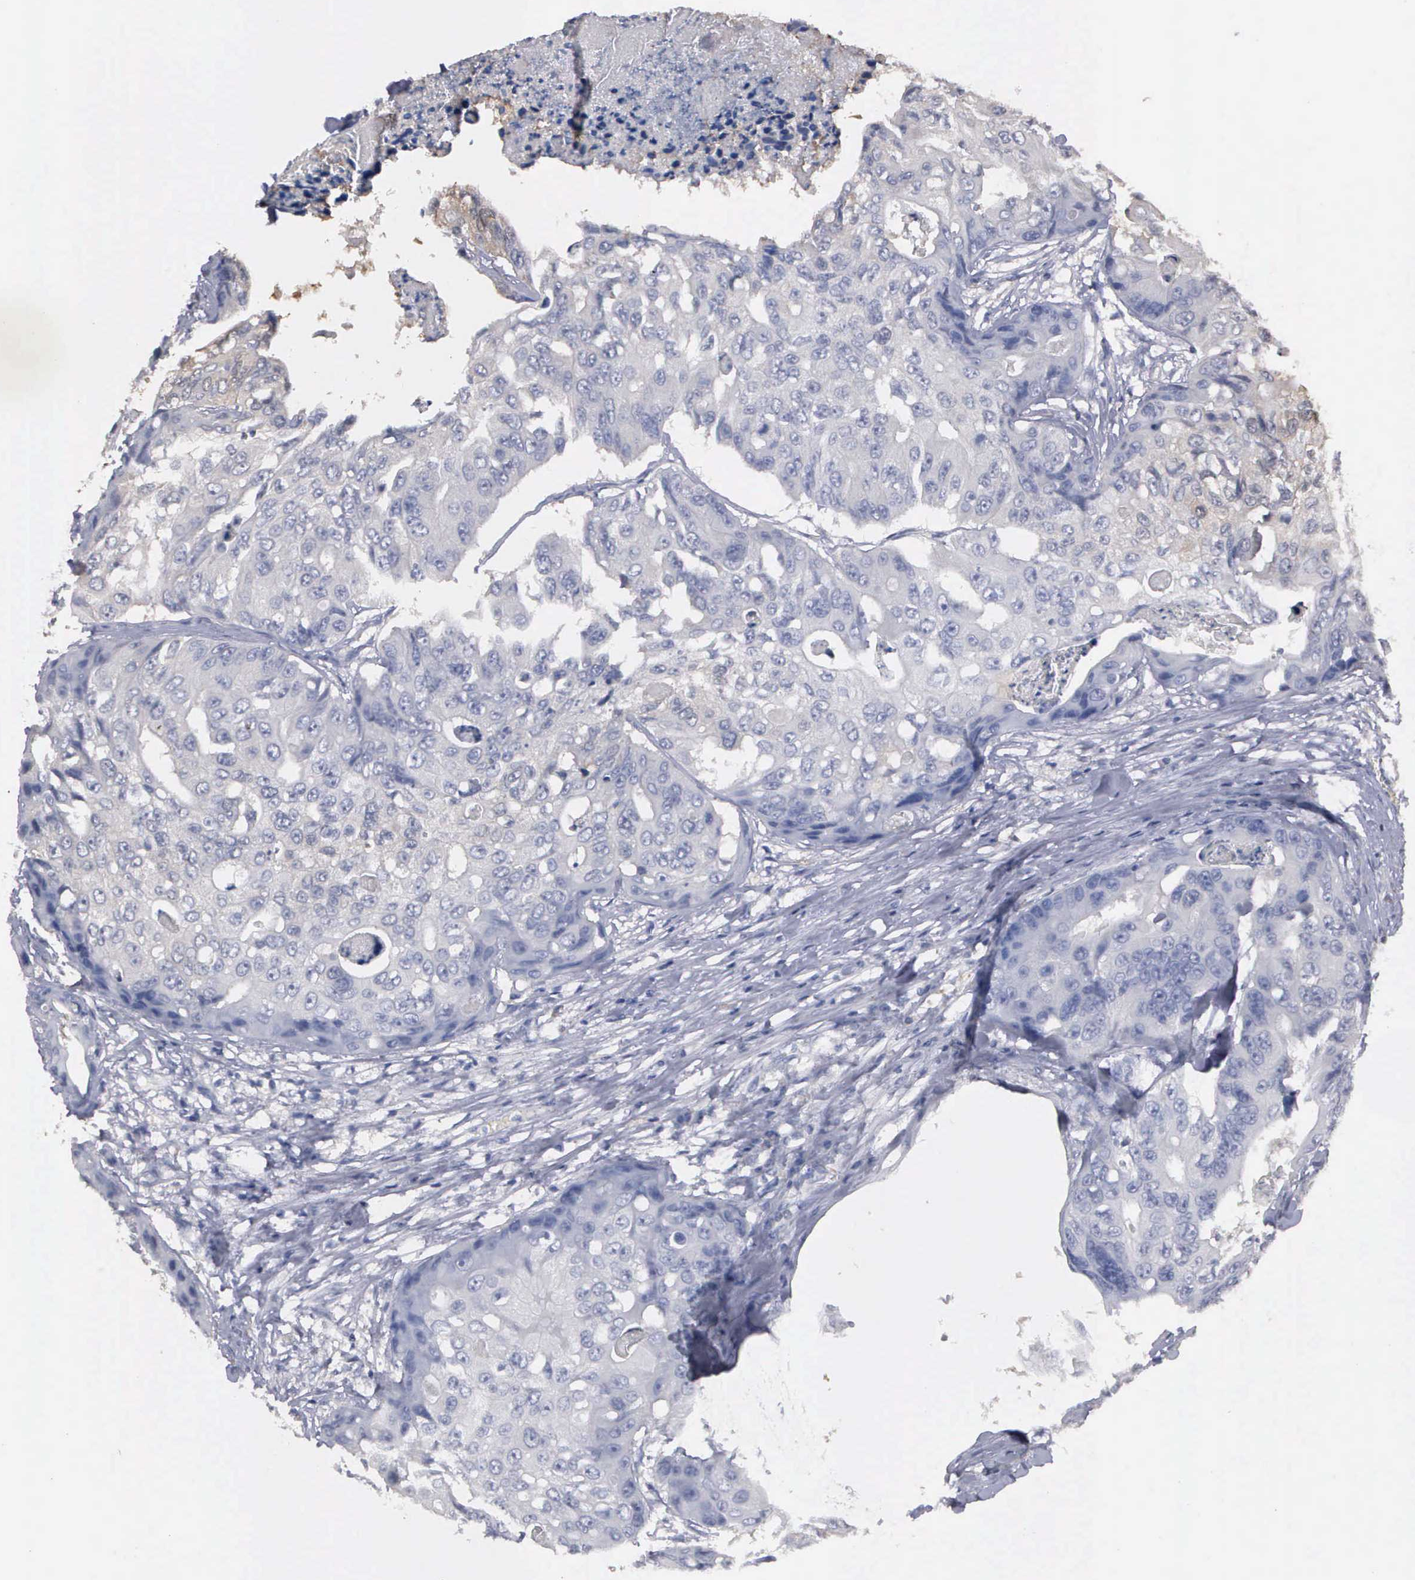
{"staining": {"intensity": "negative", "quantity": "none", "location": "none"}, "tissue": "colorectal cancer", "cell_type": "Tumor cells", "image_type": "cancer", "snomed": [{"axis": "morphology", "description": "Adenocarcinoma, NOS"}, {"axis": "topography", "description": "Colon"}], "caption": "A high-resolution photomicrograph shows IHC staining of colorectal adenocarcinoma, which shows no significant positivity in tumor cells. (DAB (3,3'-diaminobenzidine) IHC with hematoxylin counter stain).", "gene": "ENO3", "patient": {"sex": "female", "age": 86}}